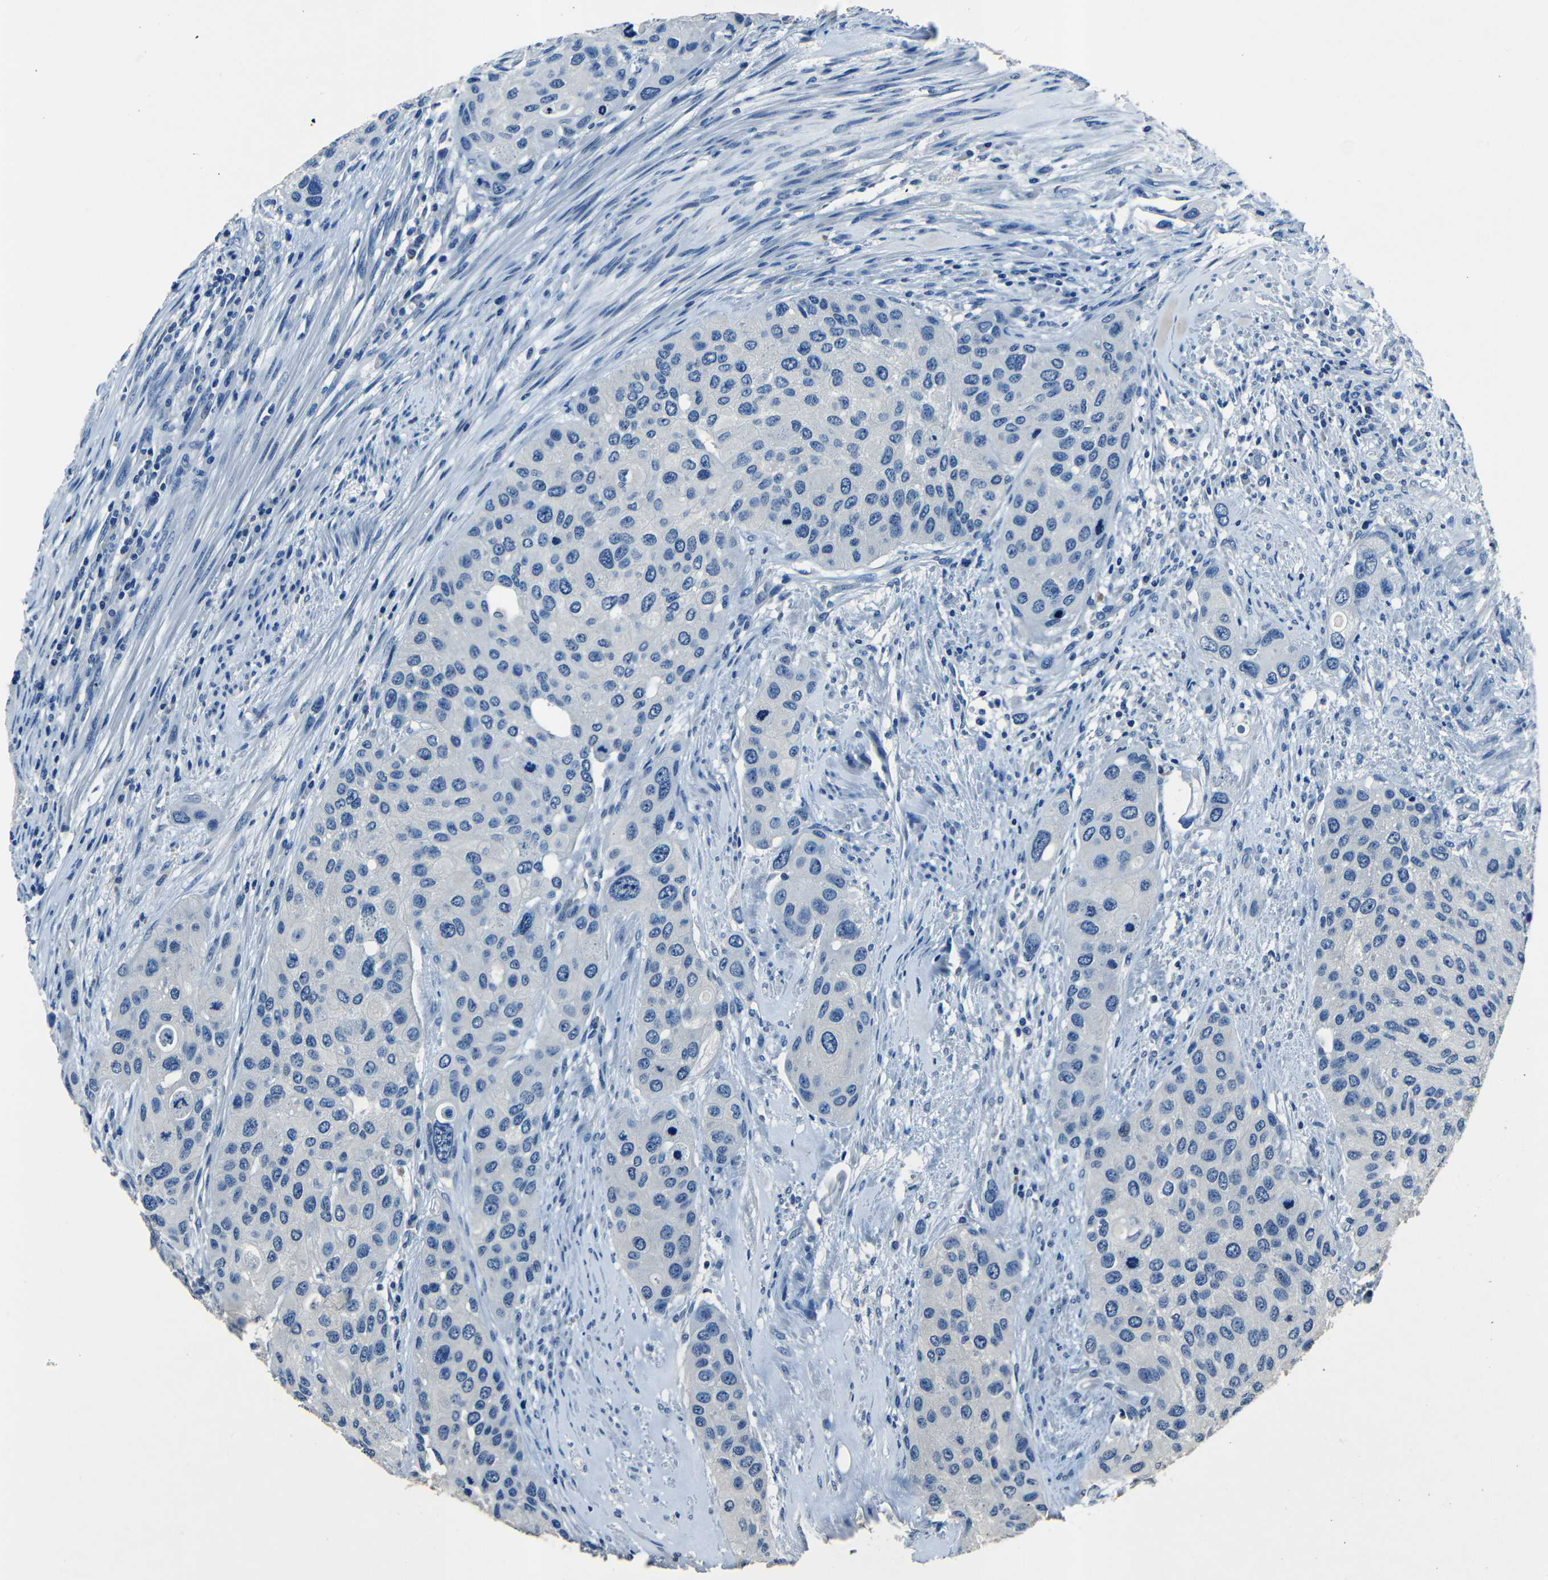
{"staining": {"intensity": "negative", "quantity": "none", "location": "none"}, "tissue": "urothelial cancer", "cell_type": "Tumor cells", "image_type": "cancer", "snomed": [{"axis": "morphology", "description": "Urothelial carcinoma, High grade"}, {"axis": "topography", "description": "Urinary bladder"}], "caption": "Urothelial cancer stained for a protein using IHC reveals no positivity tumor cells.", "gene": "NCMAP", "patient": {"sex": "female", "age": 56}}